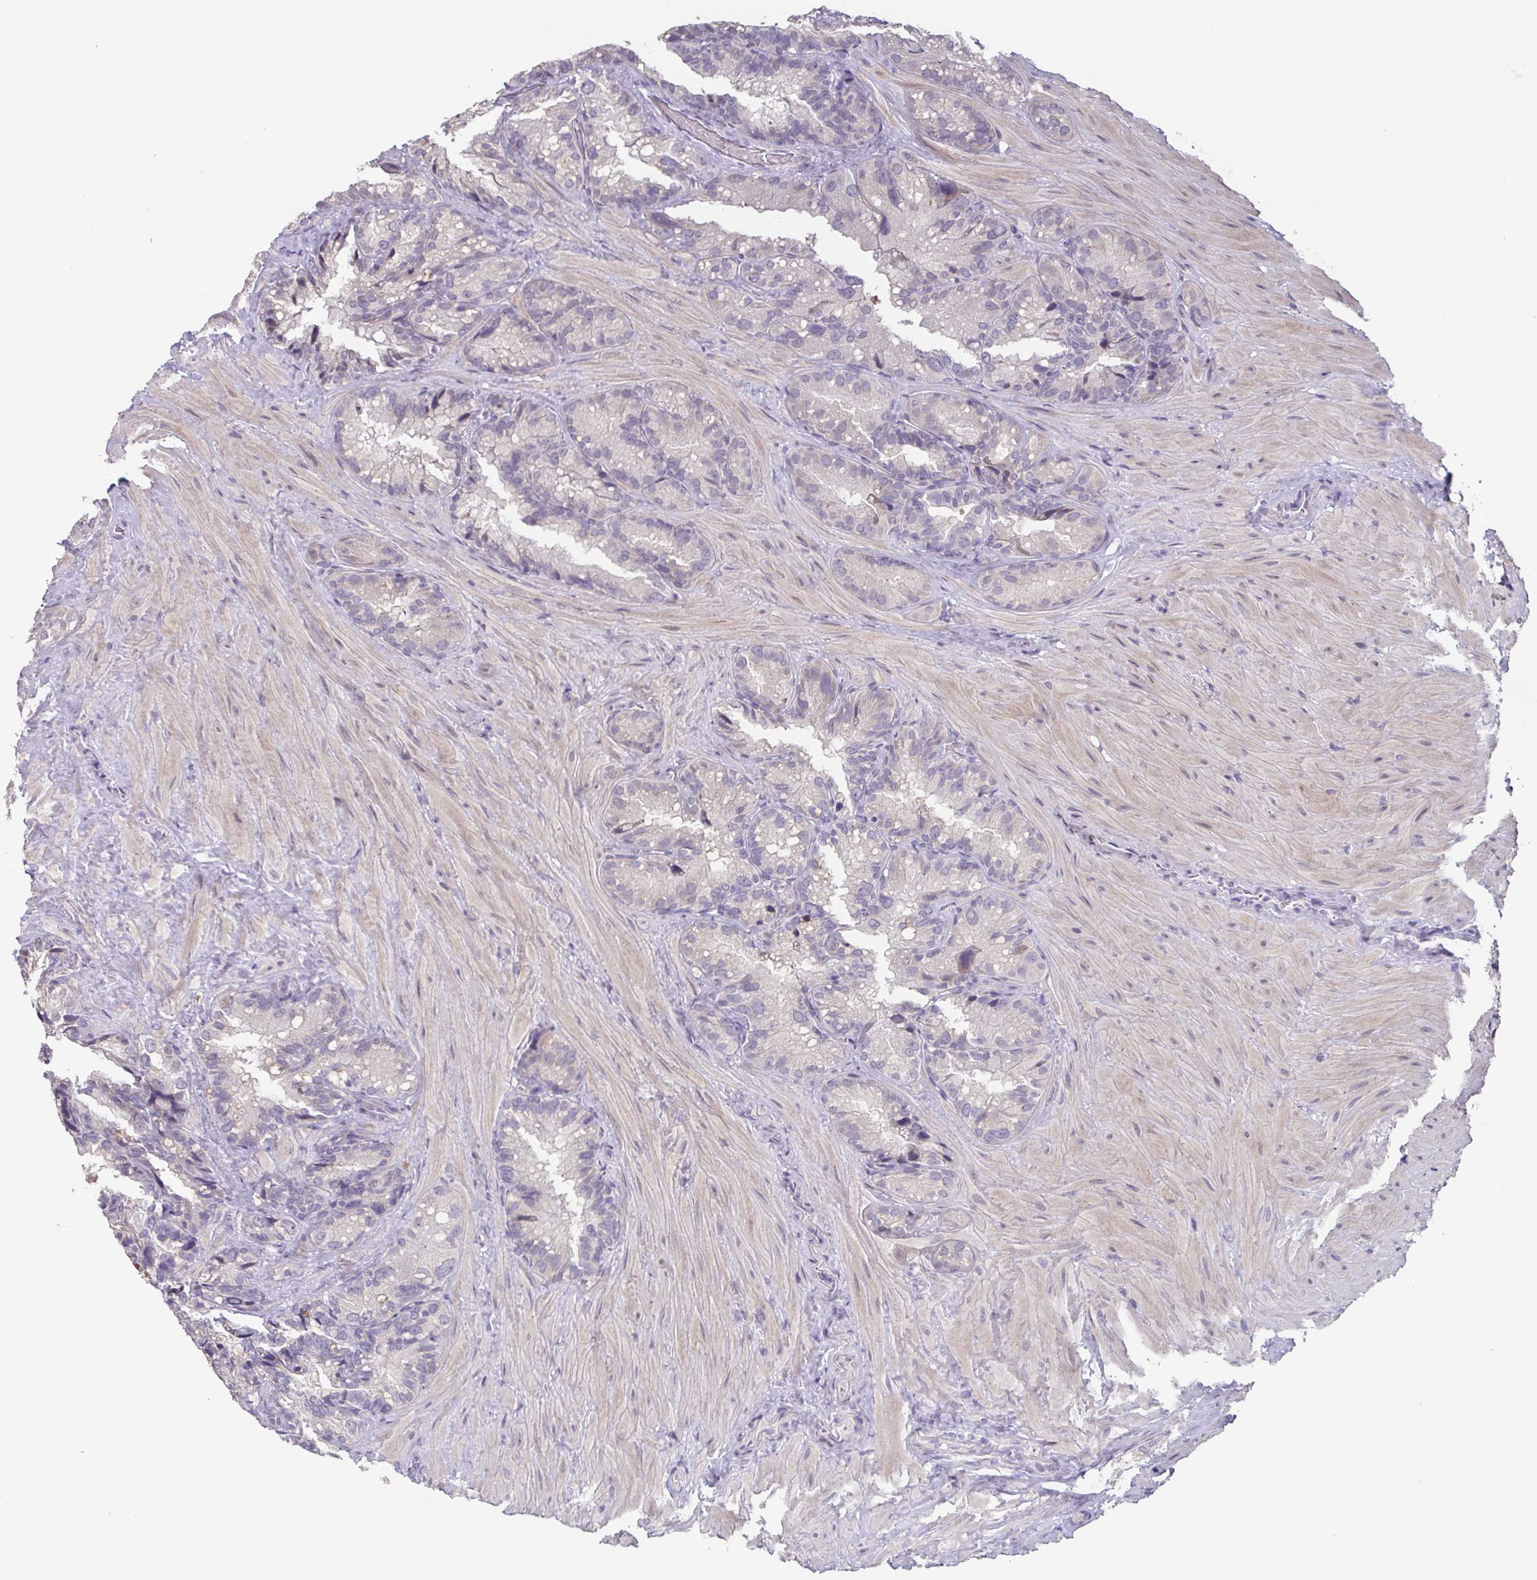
{"staining": {"intensity": "negative", "quantity": "none", "location": "none"}, "tissue": "seminal vesicle", "cell_type": "Glandular cells", "image_type": "normal", "snomed": [{"axis": "morphology", "description": "Normal tissue, NOS"}, {"axis": "topography", "description": "Seminal veicle"}], "caption": "Glandular cells are negative for brown protein staining in benign seminal vesicle. (DAB IHC visualized using brightfield microscopy, high magnification).", "gene": "GHRL", "patient": {"sex": "male", "age": 60}}